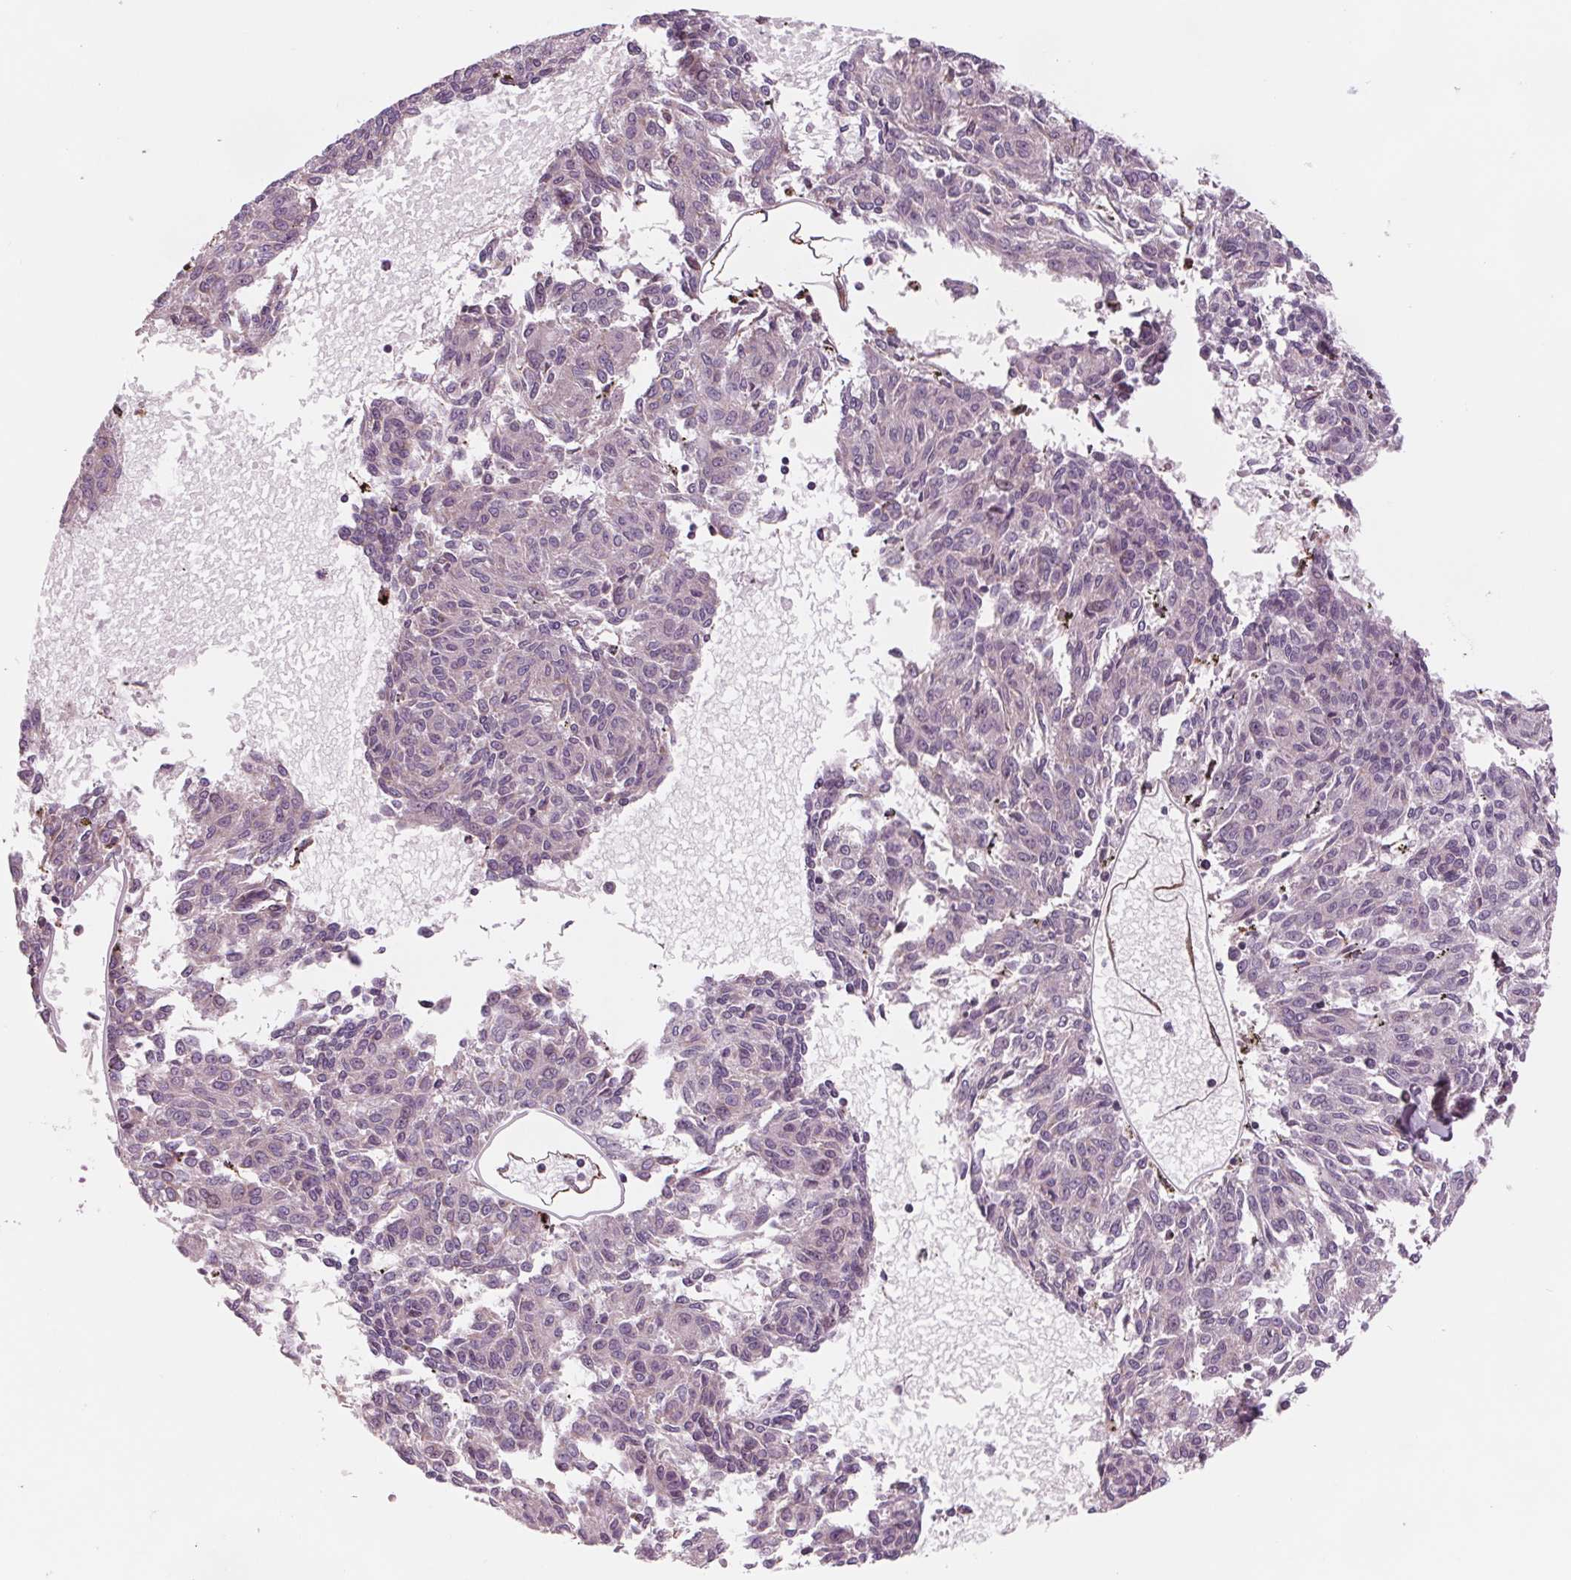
{"staining": {"intensity": "negative", "quantity": "none", "location": "none"}, "tissue": "melanoma", "cell_type": "Tumor cells", "image_type": "cancer", "snomed": [{"axis": "morphology", "description": "Malignant melanoma, NOS"}, {"axis": "topography", "description": "Skin"}], "caption": "Histopathology image shows no protein positivity in tumor cells of malignant melanoma tissue. Brightfield microscopy of IHC stained with DAB (3,3'-diaminobenzidine) (brown) and hematoxylin (blue), captured at high magnification.", "gene": "SAMD5", "patient": {"sex": "female", "age": 72}}